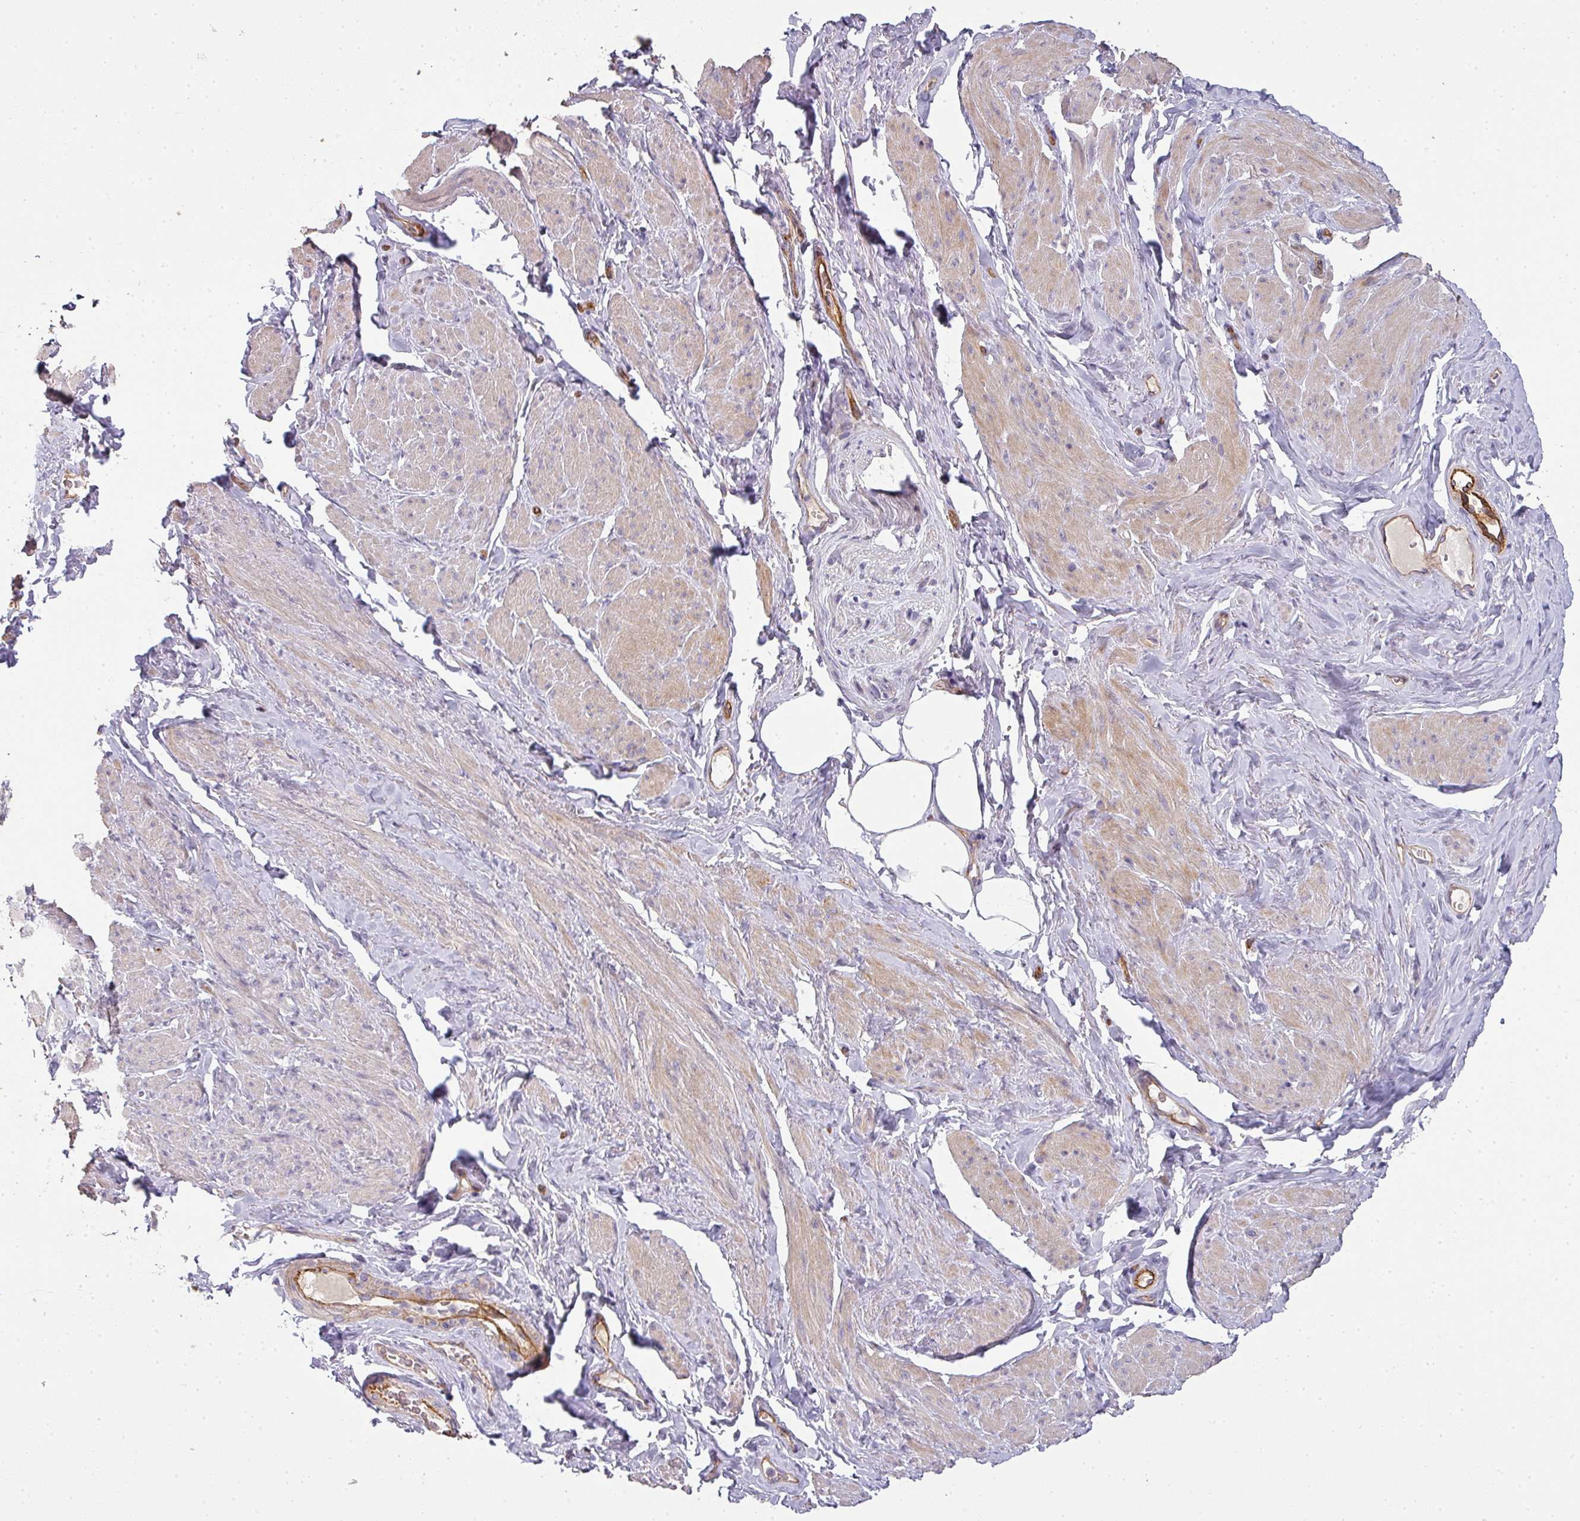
{"staining": {"intensity": "weak", "quantity": "<25%", "location": "cytoplasmic/membranous"}, "tissue": "smooth muscle", "cell_type": "Smooth muscle cells", "image_type": "normal", "snomed": [{"axis": "morphology", "description": "Normal tissue, NOS"}, {"axis": "topography", "description": "Smooth muscle"}, {"axis": "topography", "description": "Peripheral nerve tissue"}], "caption": "There is no significant expression in smooth muscle cells of smooth muscle. (DAB (3,3'-diaminobenzidine) immunohistochemistry visualized using brightfield microscopy, high magnification).", "gene": "PCDH1", "patient": {"sex": "male", "age": 69}}